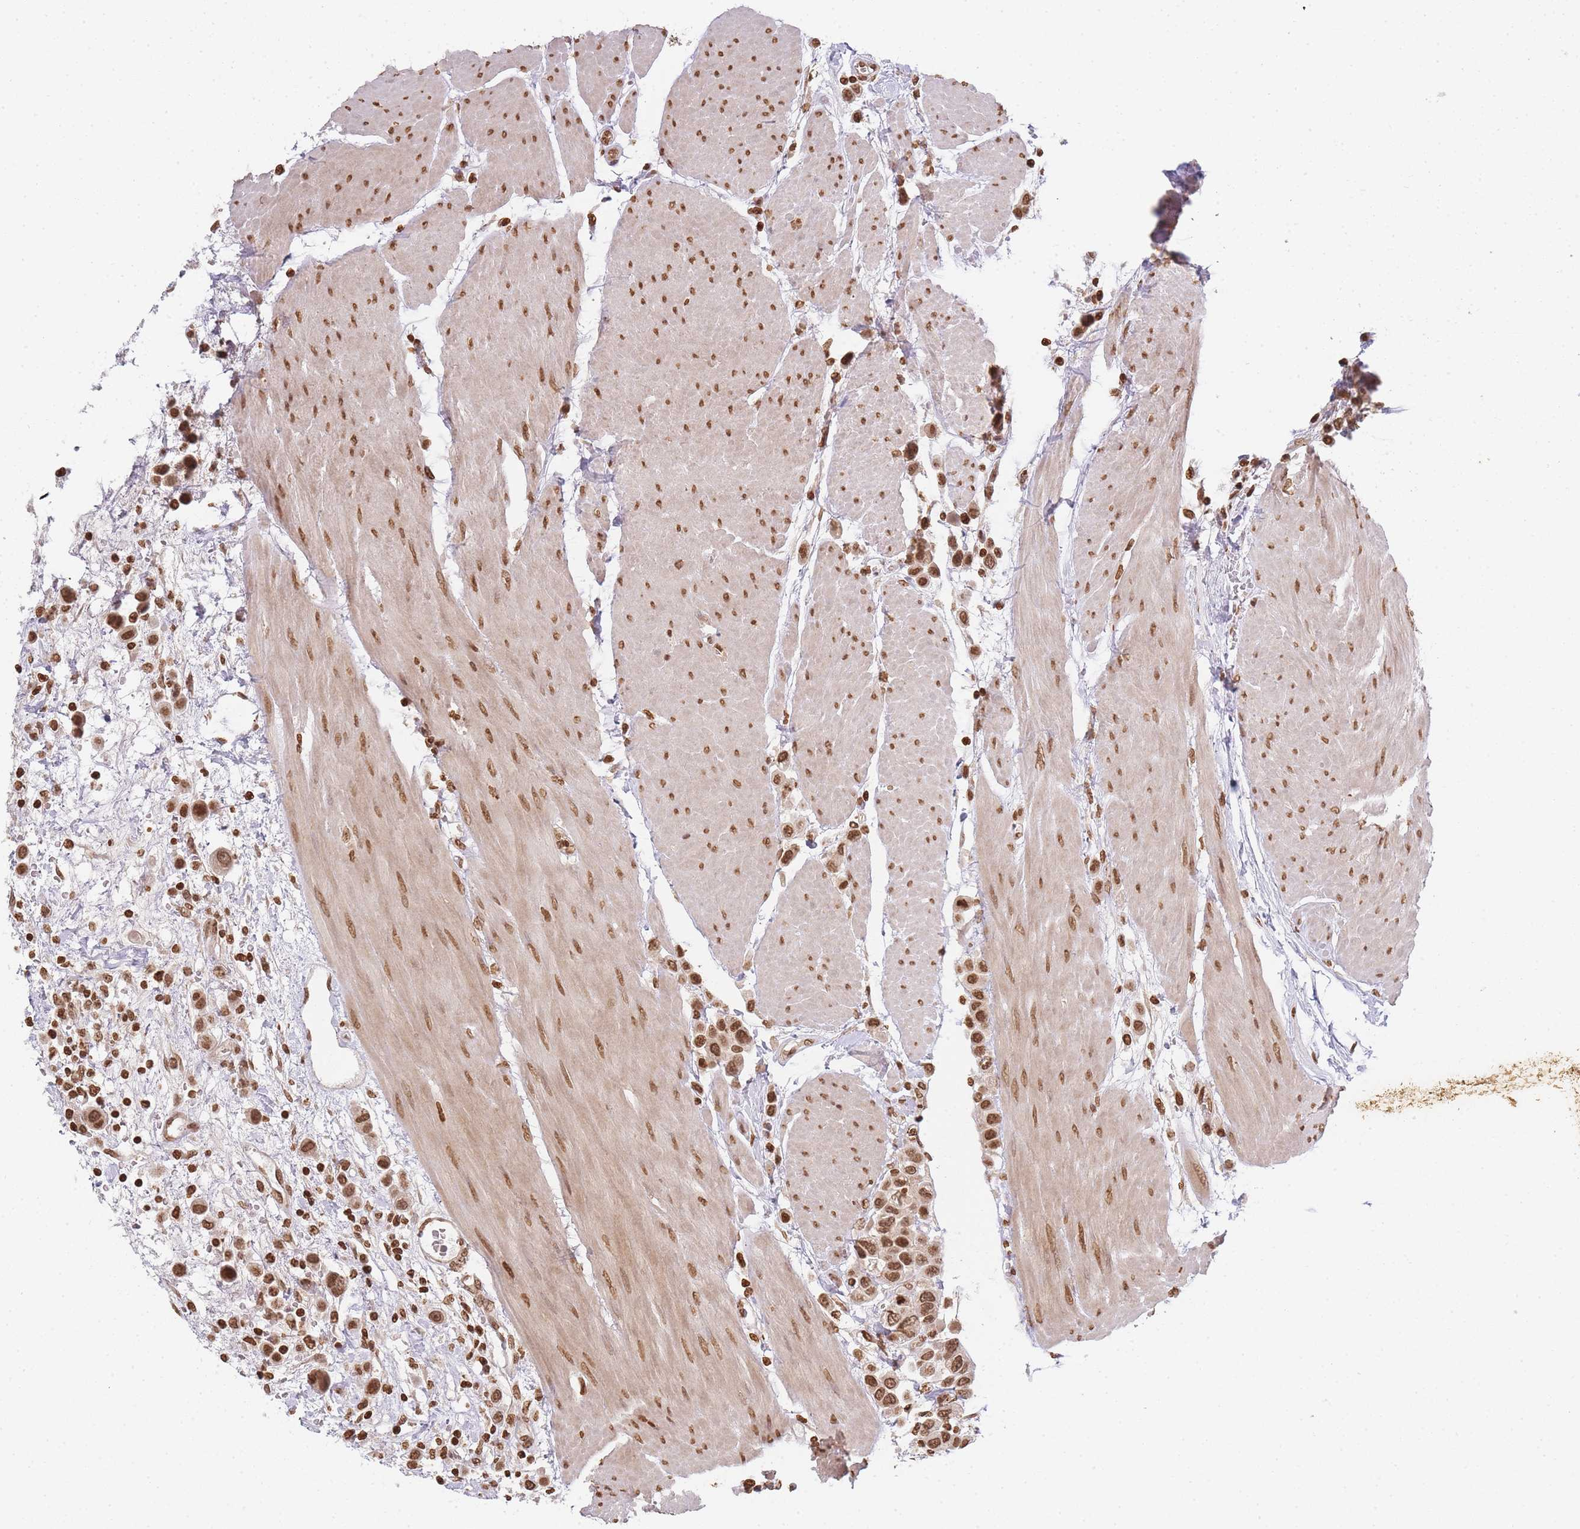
{"staining": {"intensity": "strong", "quantity": ">75%", "location": "nuclear"}, "tissue": "urothelial cancer", "cell_type": "Tumor cells", "image_type": "cancer", "snomed": [{"axis": "morphology", "description": "Urothelial carcinoma, High grade"}, {"axis": "topography", "description": "Urinary bladder"}], "caption": "Tumor cells demonstrate strong nuclear positivity in approximately >75% of cells in urothelial cancer. (Stains: DAB (3,3'-diaminobenzidine) in brown, nuclei in blue, Microscopy: brightfield microscopy at high magnification).", "gene": "WWTR1", "patient": {"sex": "male", "age": 50}}